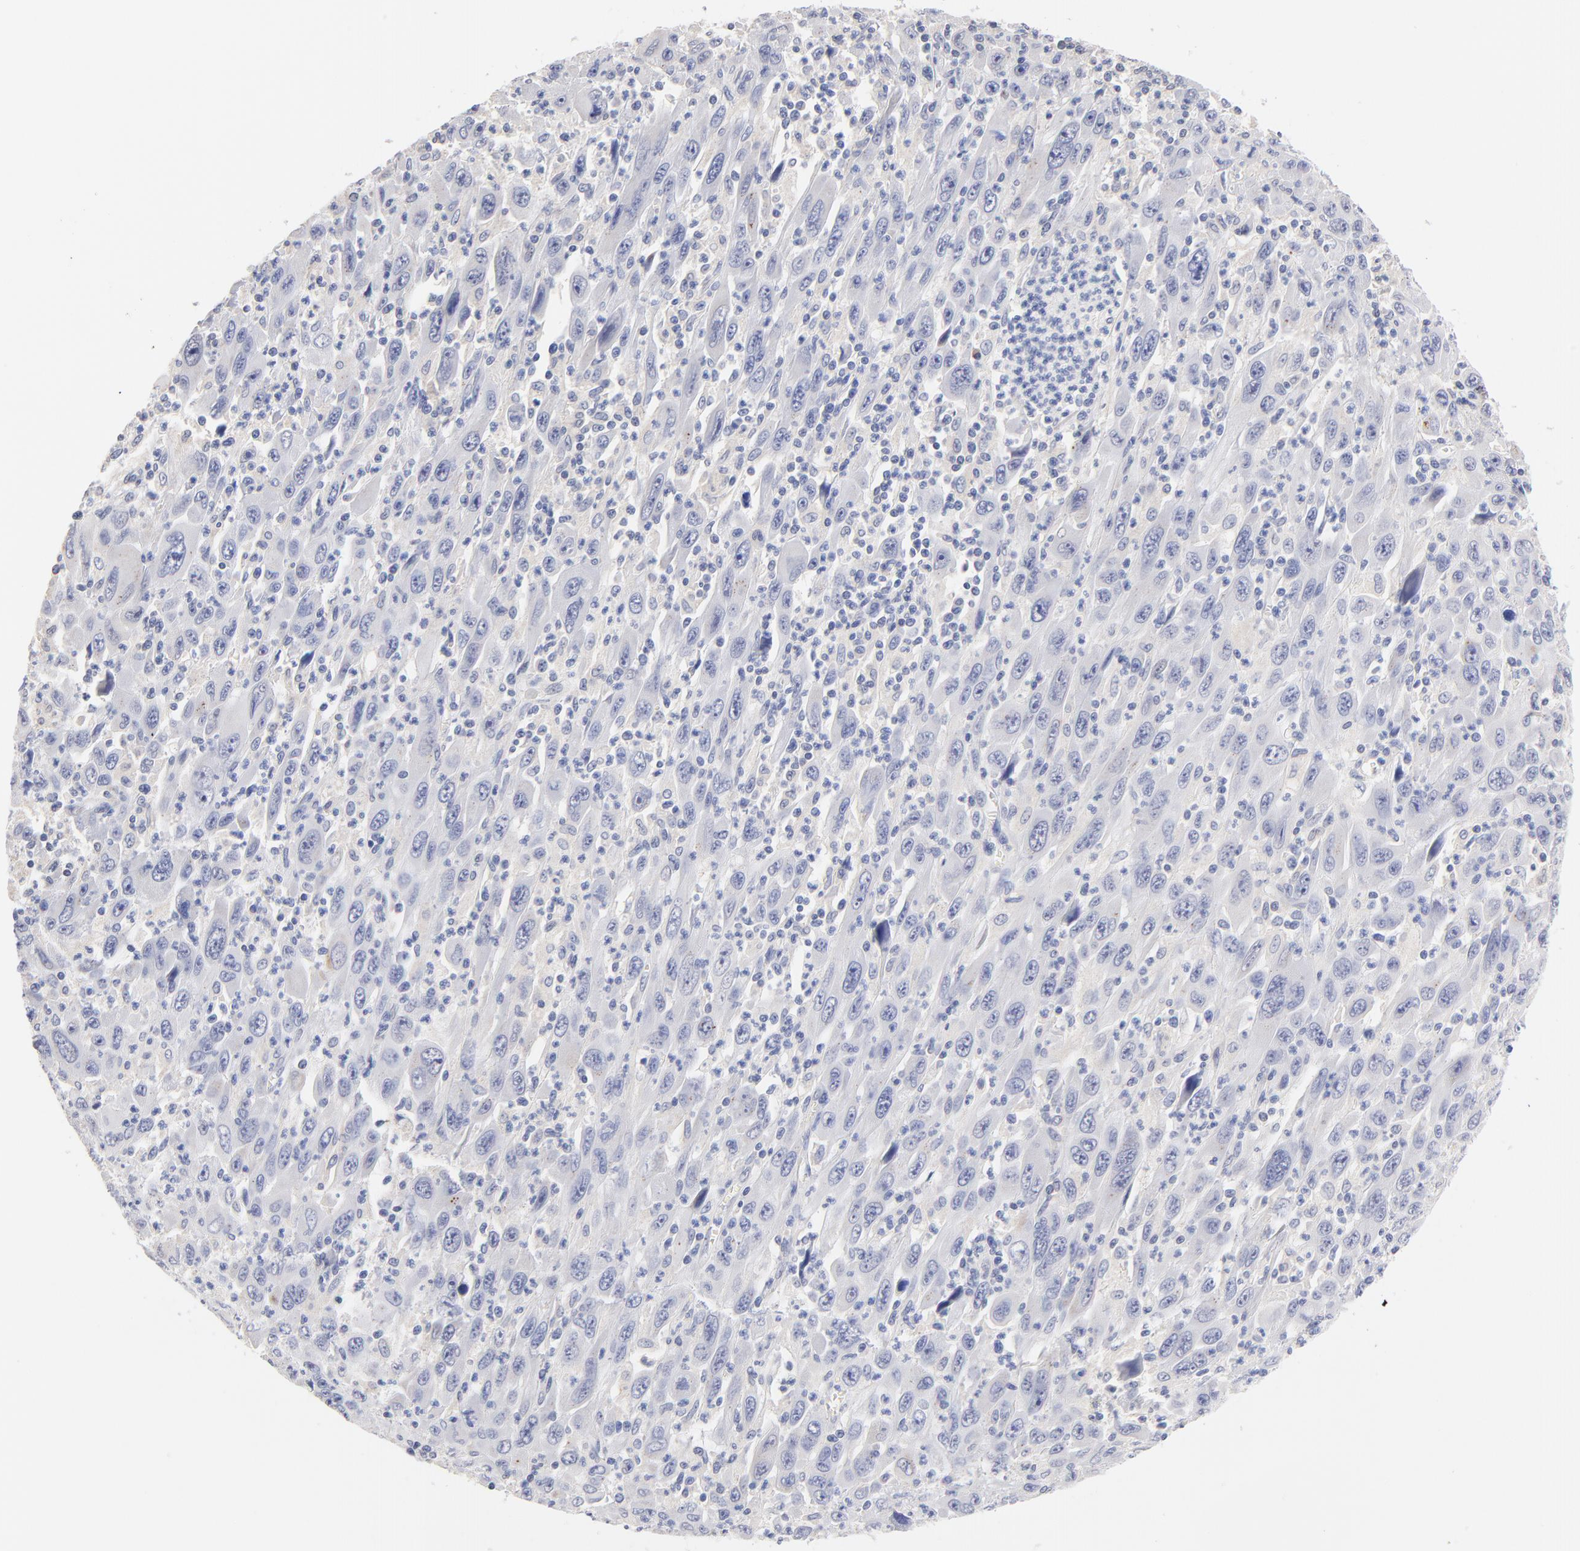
{"staining": {"intensity": "moderate", "quantity": "<25%", "location": "cytoplasmic/membranous"}, "tissue": "melanoma", "cell_type": "Tumor cells", "image_type": "cancer", "snomed": [{"axis": "morphology", "description": "Malignant melanoma, Metastatic site"}, {"axis": "topography", "description": "Skin"}], "caption": "Immunohistochemical staining of human malignant melanoma (metastatic site) displays moderate cytoplasmic/membranous protein expression in about <25% of tumor cells.", "gene": "TWNK", "patient": {"sex": "female", "age": 56}}